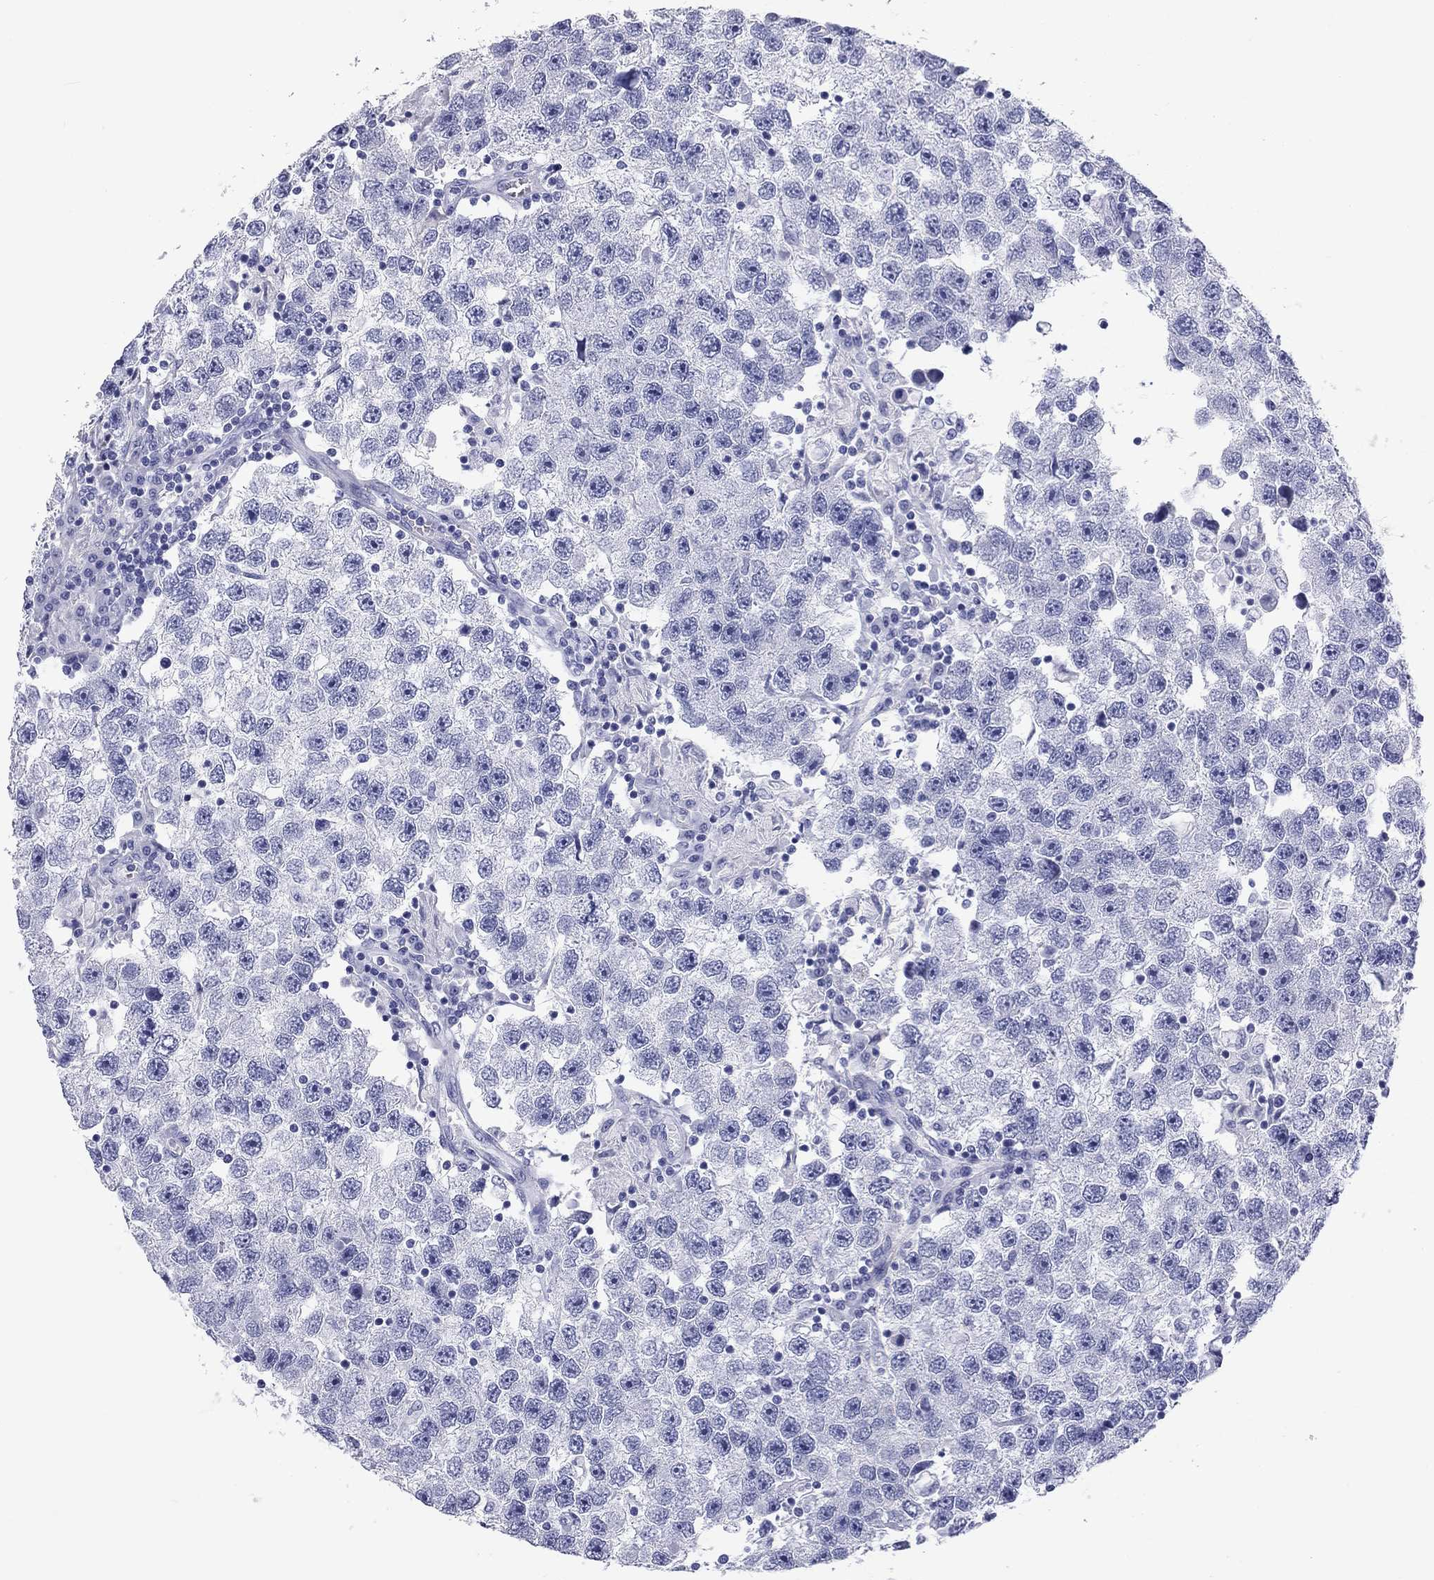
{"staining": {"intensity": "negative", "quantity": "none", "location": "none"}, "tissue": "testis cancer", "cell_type": "Tumor cells", "image_type": "cancer", "snomed": [{"axis": "morphology", "description": "Seminoma, NOS"}, {"axis": "topography", "description": "Testis"}], "caption": "There is no significant expression in tumor cells of testis cancer (seminoma).", "gene": "DNALI1", "patient": {"sex": "male", "age": 26}}